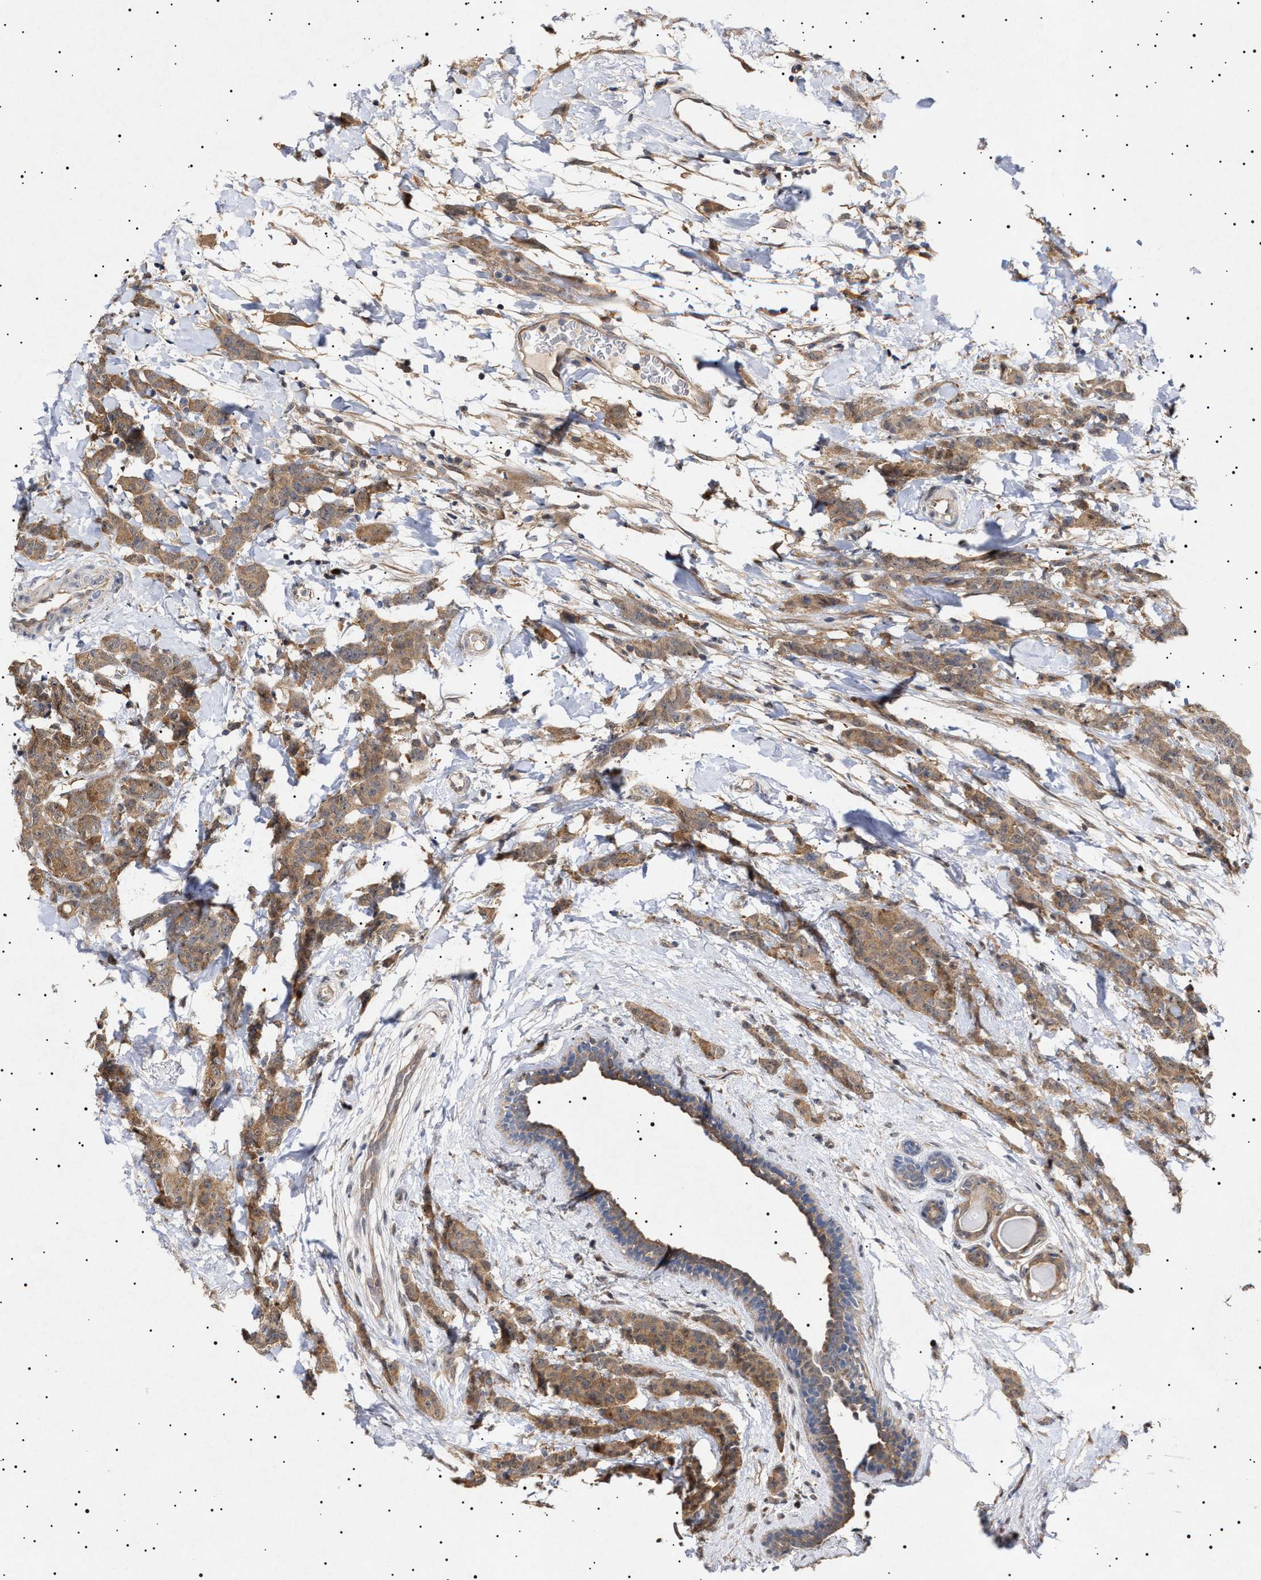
{"staining": {"intensity": "moderate", "quantity": ">75%", "location": "cytoplasmic/membranous"}, "tissue": "breast cancer", "cell_type": "Tumor cells", "image_type": "cancer", "snomed": [{"axis": "morphology", "description": "Normal tissue, NOS"}, {"axis": "morphology", "description": "Duct carcinoma"}, {"axis": "topography", "description": "Breast"}], "caption": "Protein analysis of invasive ductal carcinoma (breast) tissue exhibits moderate cytoplasmic/membranous staining in approximately >75% of tumor cells.", "gene": "NPLOC4", "patient": {"sex": "female", "age": 40}}